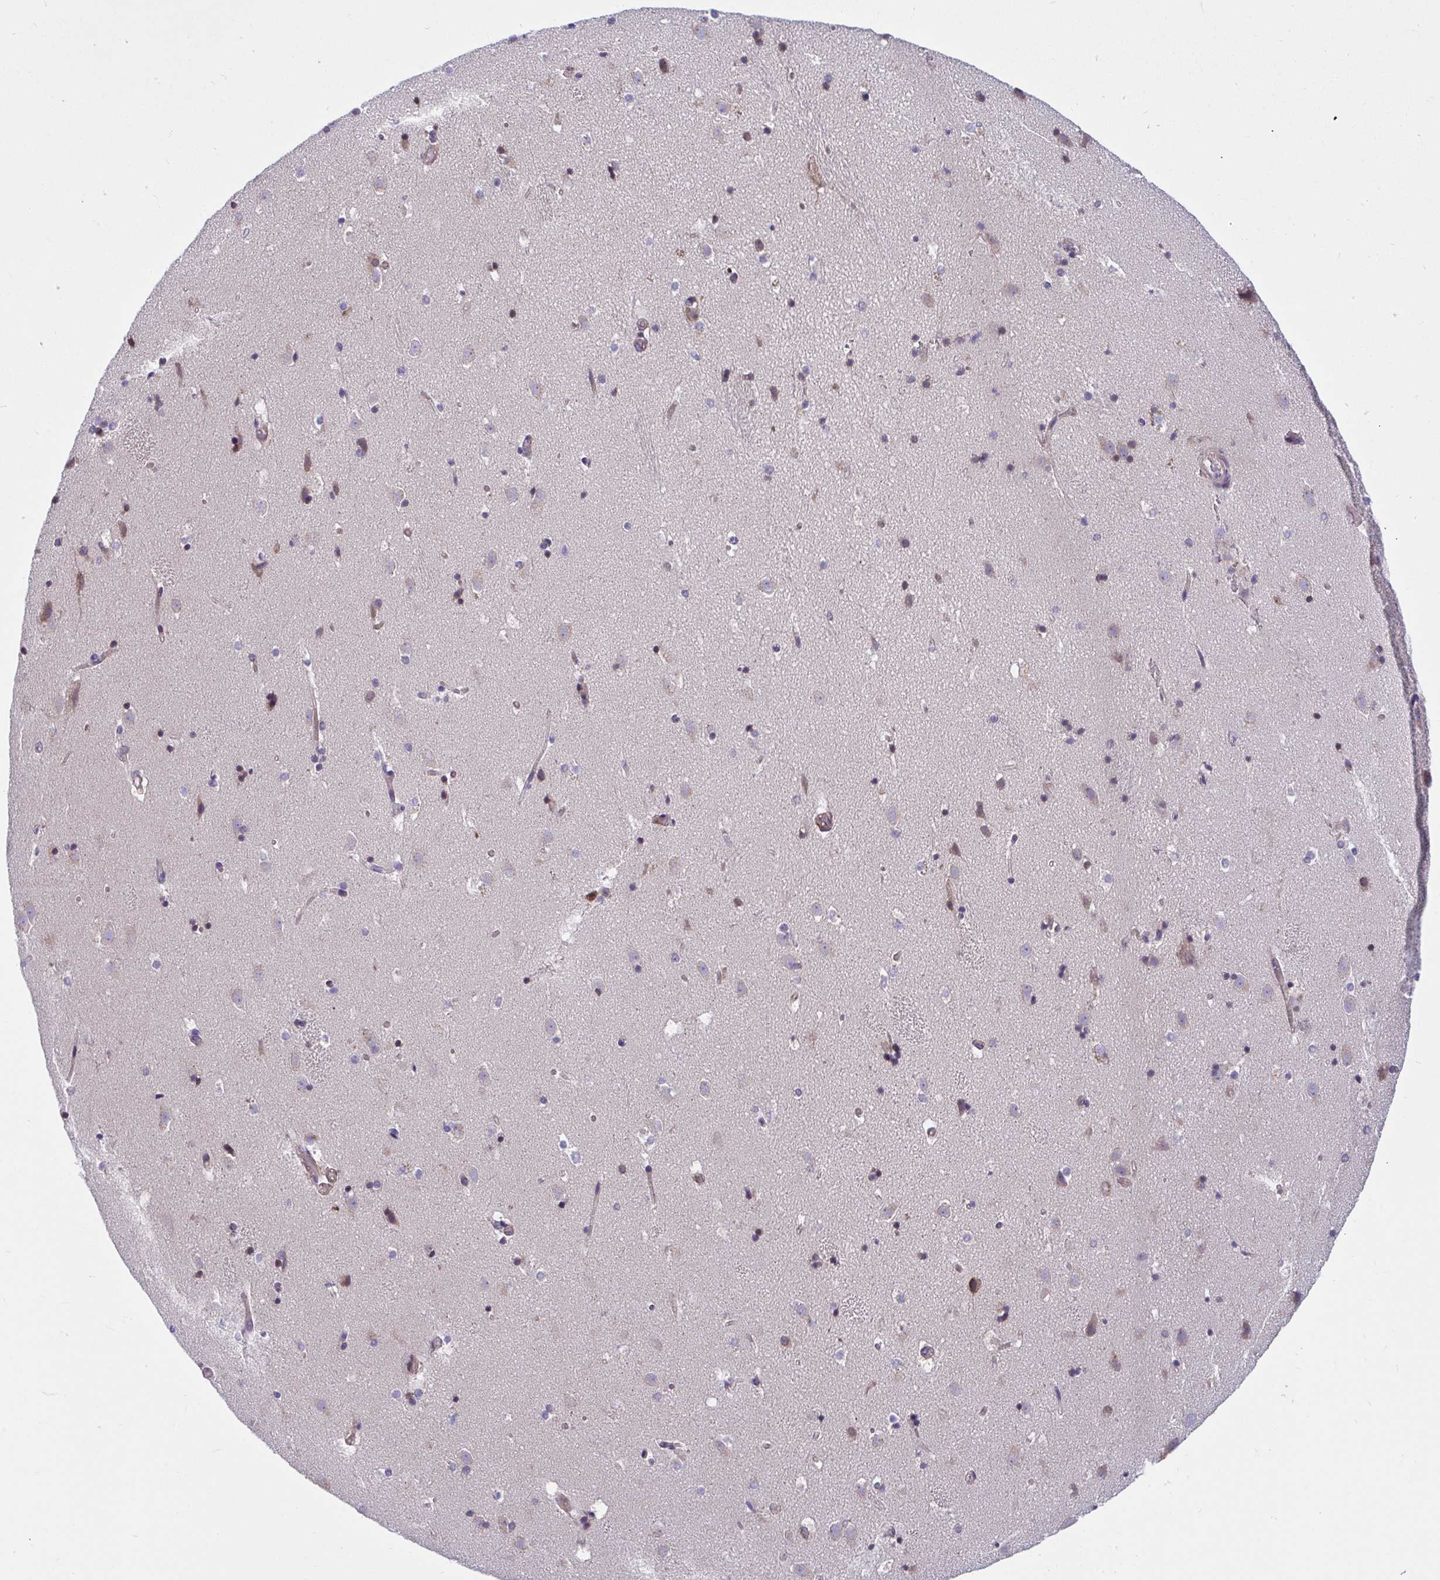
{"staining": {"intensity": "negative", "quantity": "none", "location": "none"}, "tissue": "caudate", "cell_type": "Glial cells", "image_type": "normal", "snomed": [{"axis": "morphology", "description": "Normal tissue, NOS"}, {"axis": "topography", "description": "Lateral ventricle wall"}], "caption": "DAB immunohistochemical staining of normal caudate exhibits no significant staining in glial cells. Brightfield microscopy of immunohistochemistry (IHC) stained with DAB (brown) and hematoxylin (blue), captured at high magnification.", "gene": "WBP1", "patient": {"sex": "male", "age": 37}}